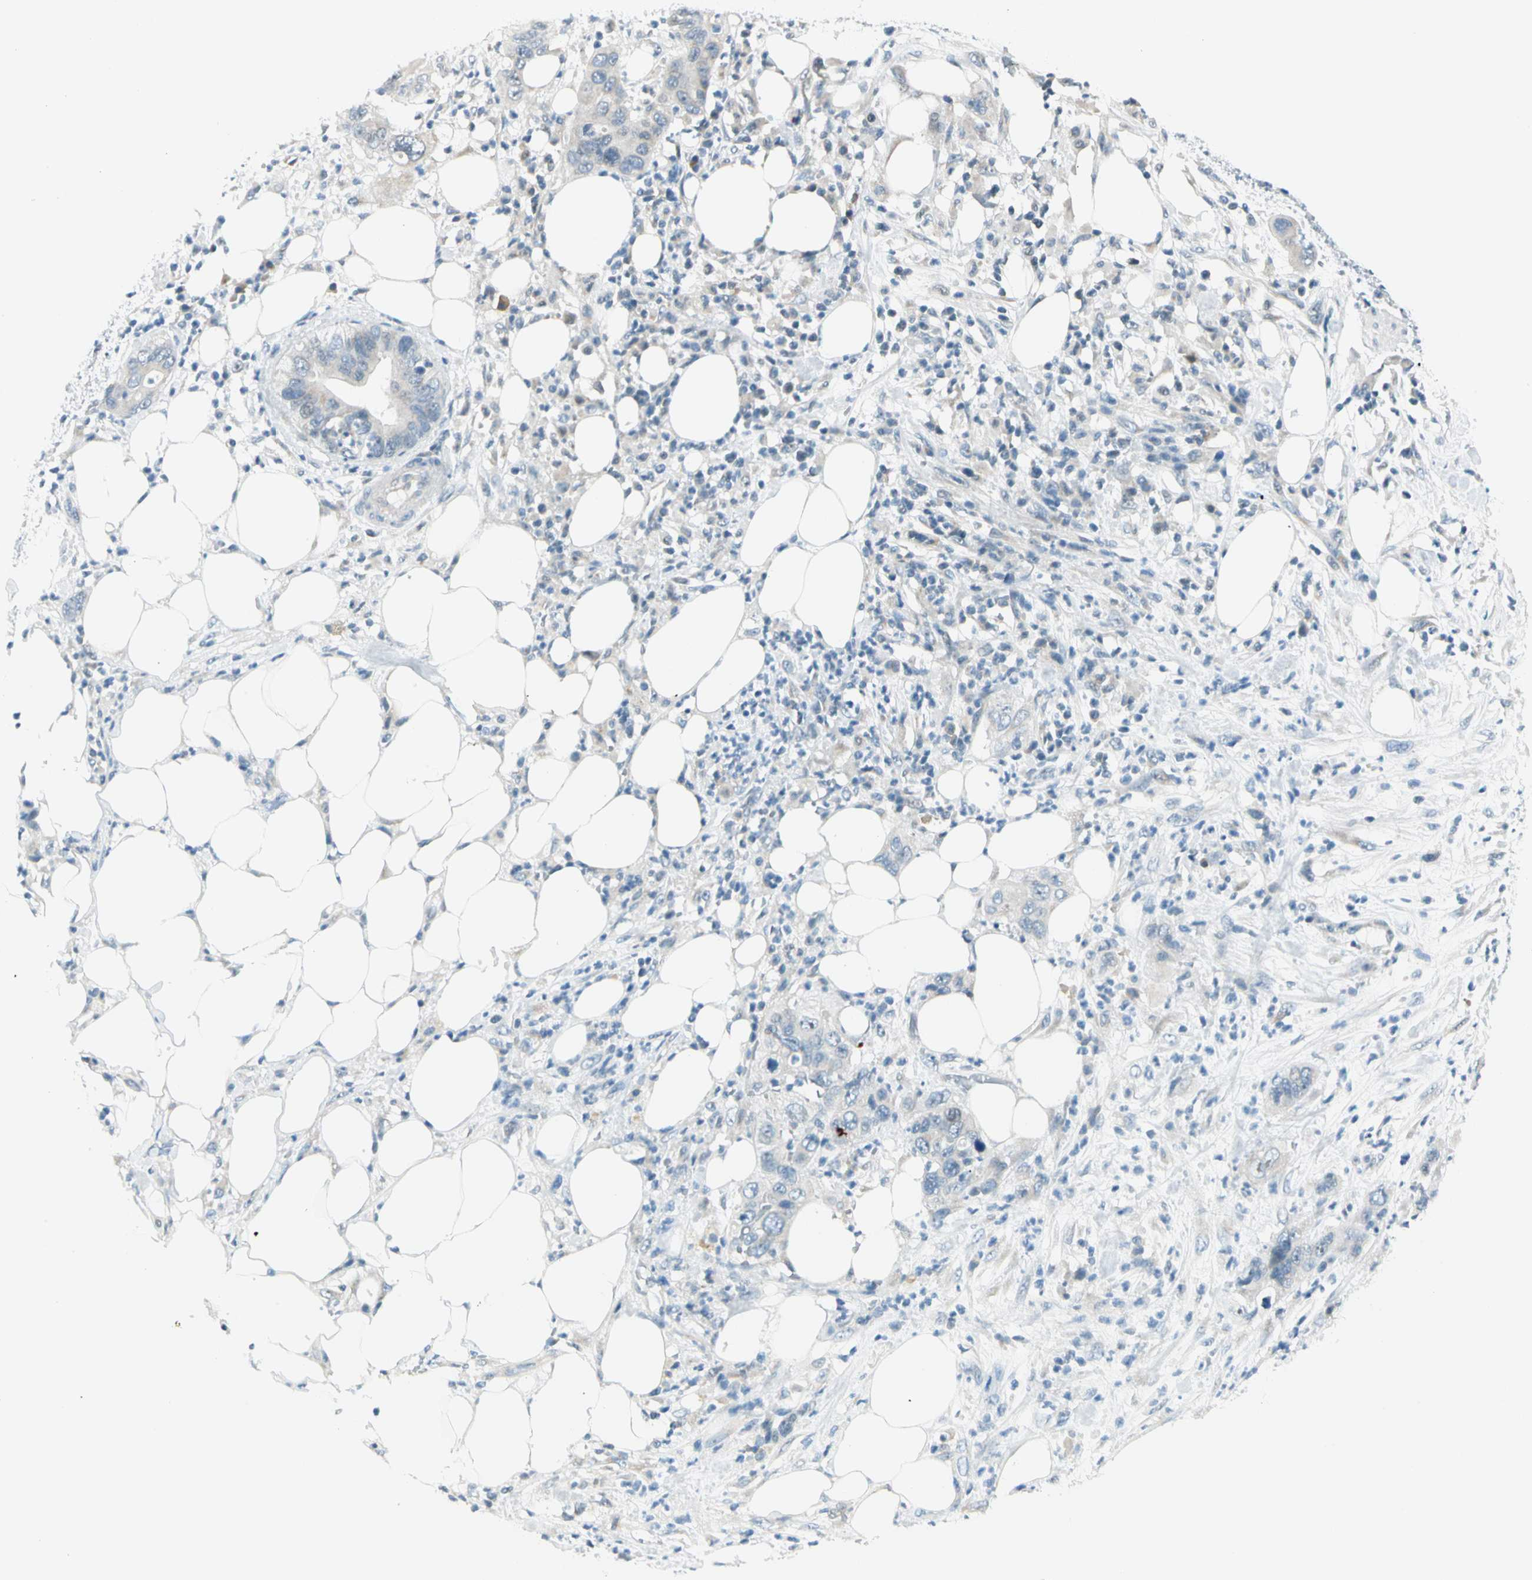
{"staining": {"intensity": "negative", "quantity": "none", "location": "none"}, "tissue": "pancreatic cancer", "cell_type": "Tumor cells", "image_type": "cancer", "snomed": [{"axis": "morphology", "description": "Adenocarcinoma, NOS"}, {"axis": "topography", "description": "Pancreas"}], "caption": "An image of human adenocarcinoma (pancreatic) is negative for staining in tumor cells. (IHC, brightfield microscopy, high magnification).", "gene": "ZSCAN1", "patient": {"sex": "female", "age": 71}}